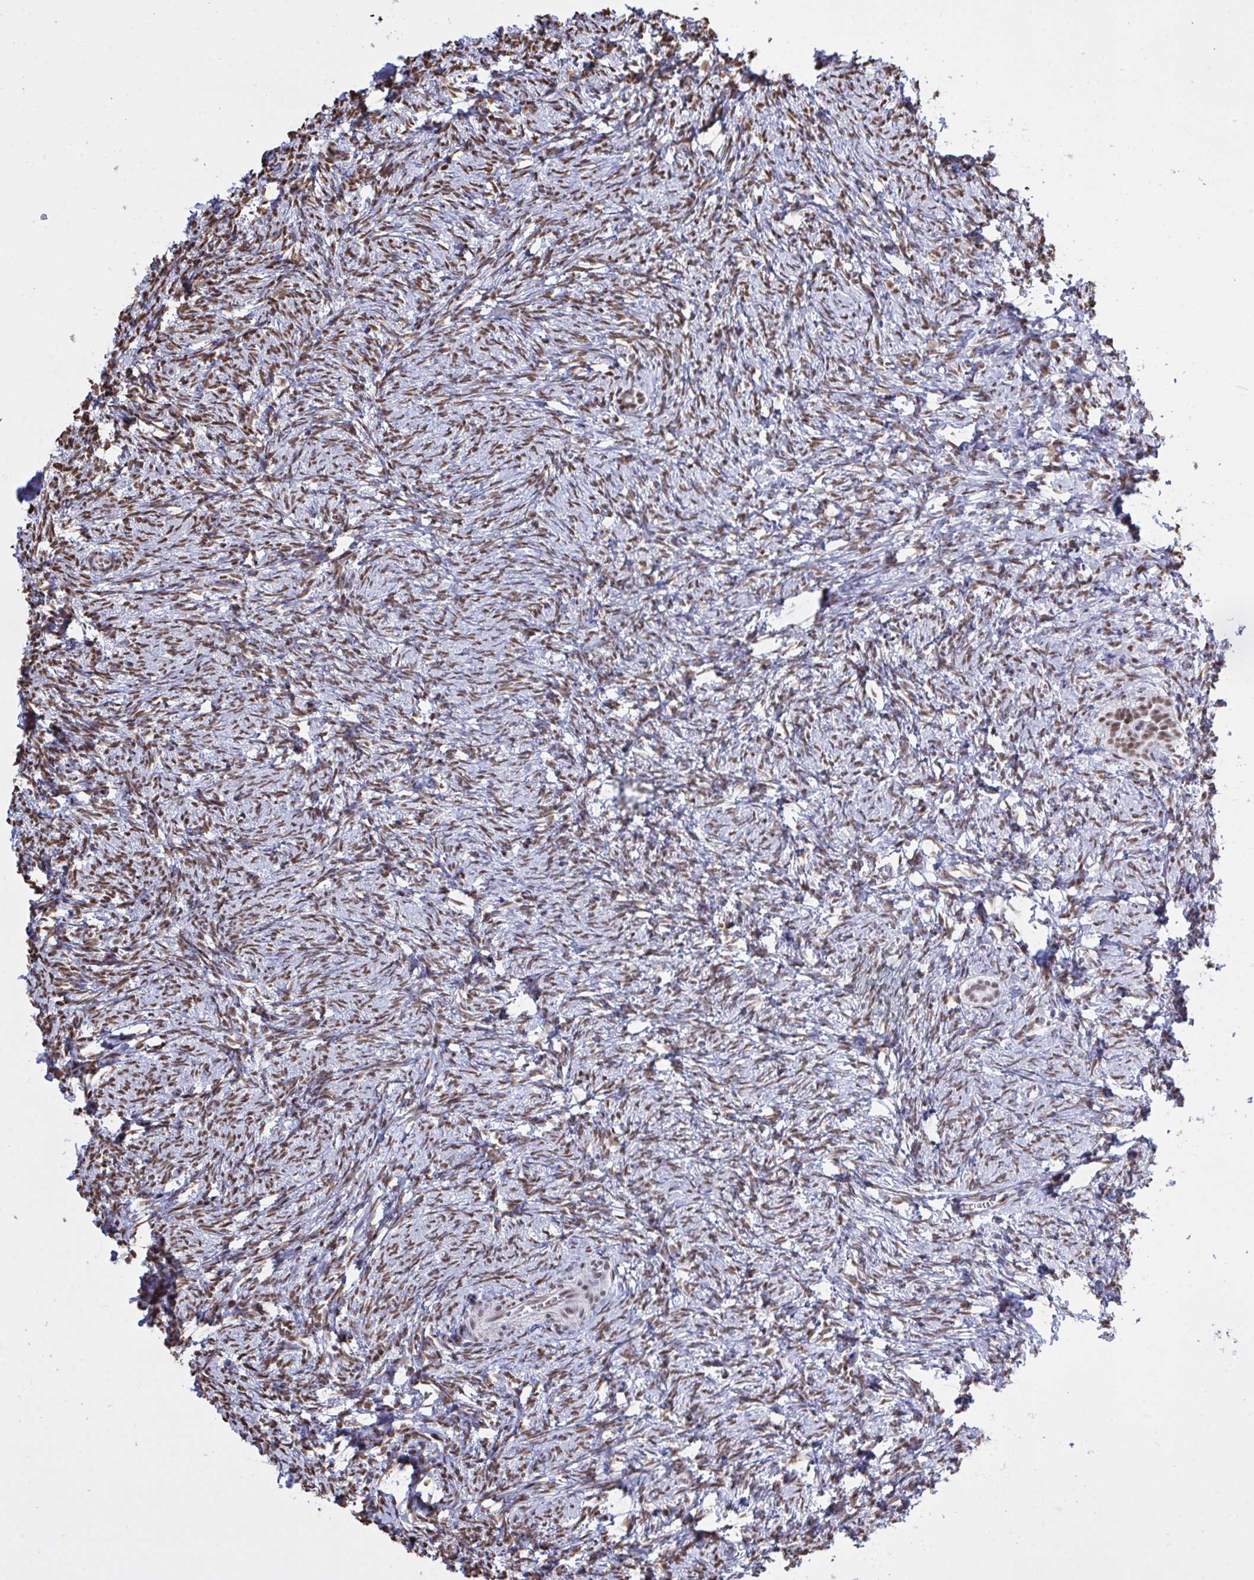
{"staining": {"intensity": "moderate", "quantity": ">75%", "location": "nuclear"}, "tissue": "ovary", "cell_type": "Follicle cells", "image_type": "normal", "snomed": [{"axis": "morphology", "description": "Normal tissue, NOS"}, {"axis": "topography", "description": "Ovary"}], "caption": "Protein positivity by immunohistochemistry reveals moderate nuclear expression in approximately >75% of follicle cells in unremarkable ovary.", "gene": "HNRNPDL", "patient": {"sex": "female", "age": 41}}